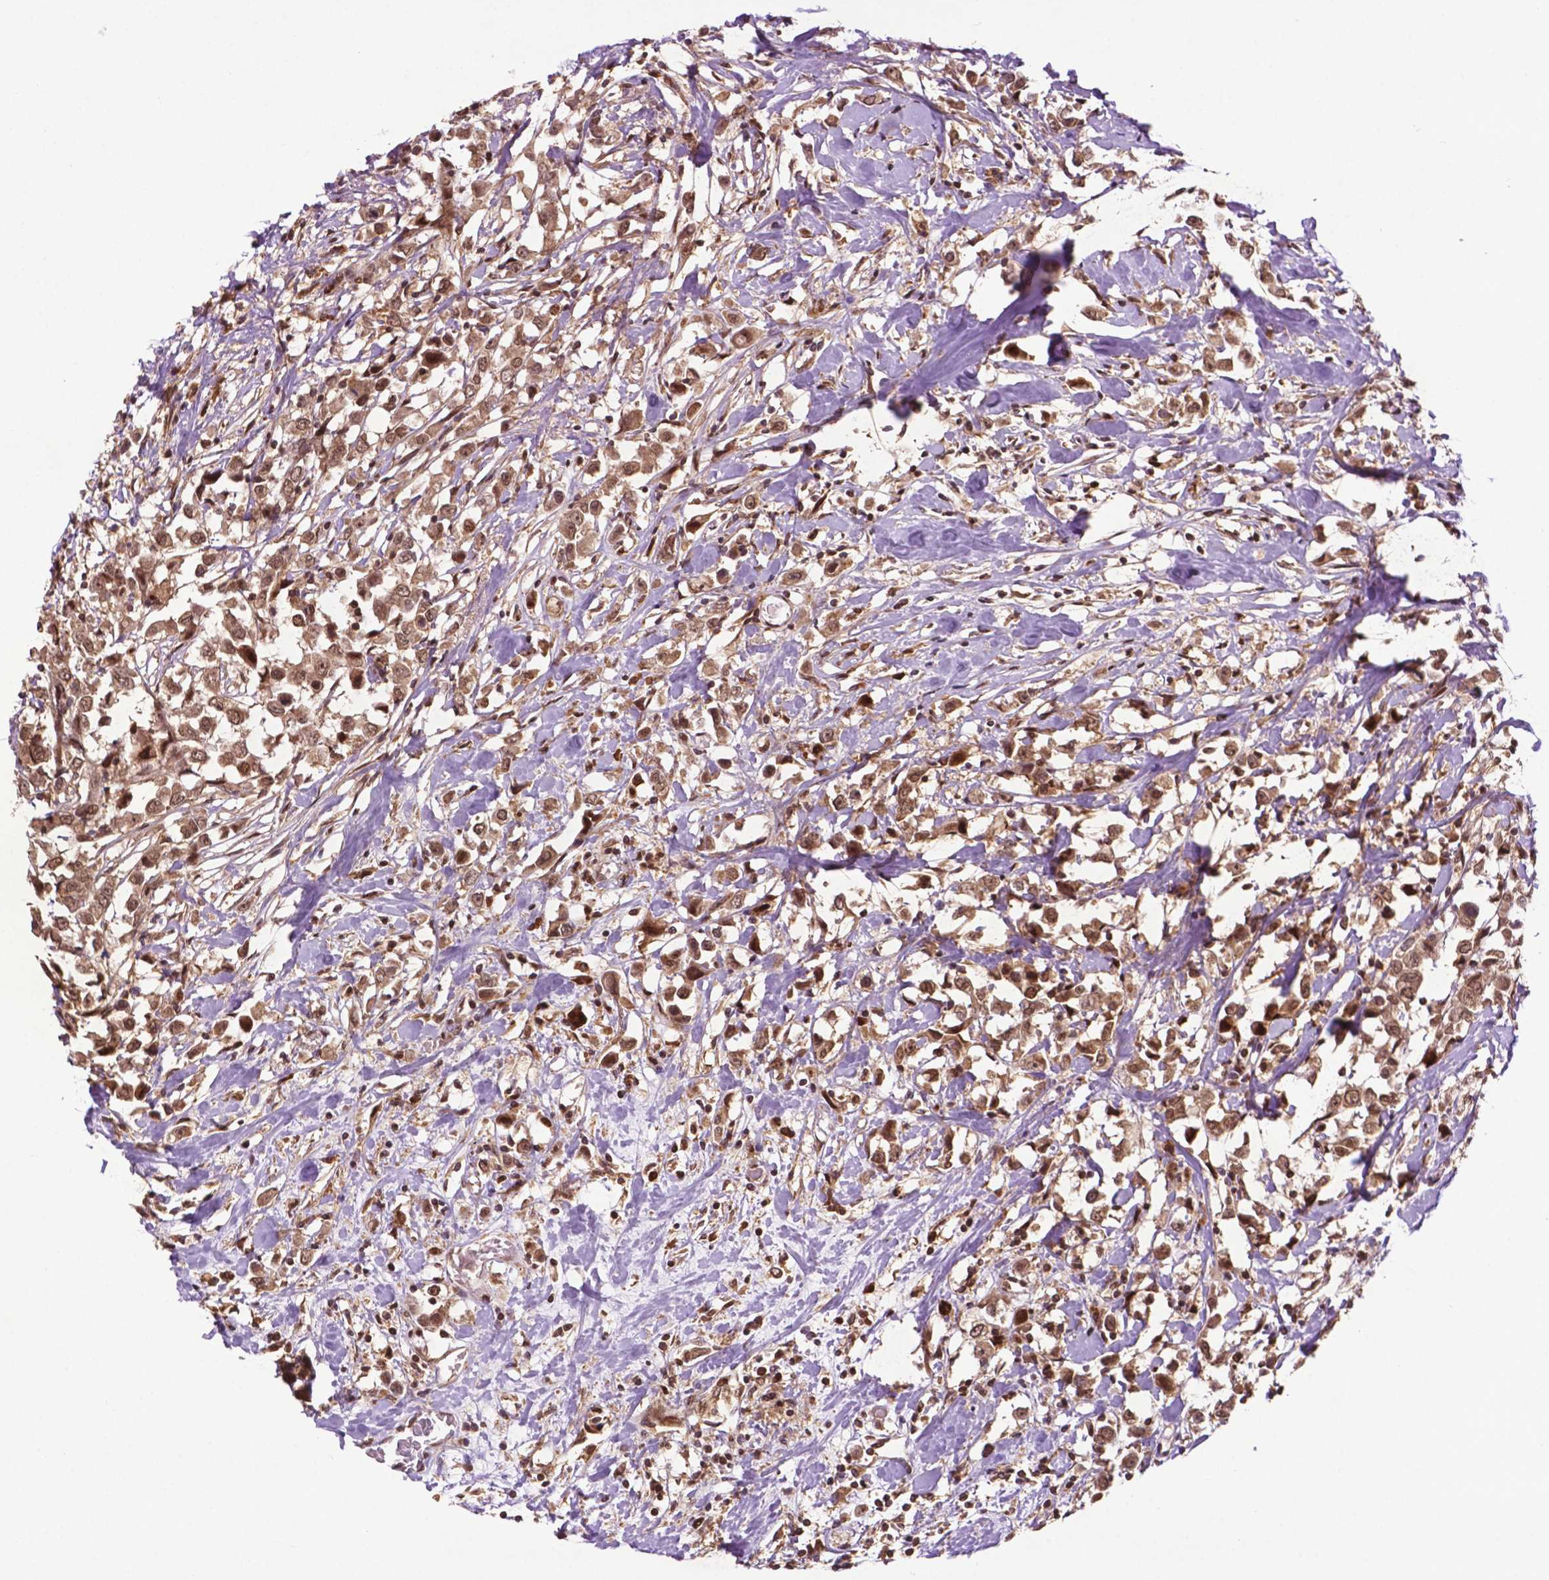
{"staining": {"intensity": "moderate", "quantity": ">75%", "location": "cytoplasmic/membranous,nuclear"}, "tissue": "breast cancer", "cell_type": "Tumor cells", "image_type": "cancer", "snomed": [{"axis": "morphology", "description": "Duct carcinoma"}, {"axis": "topography", "description": "Breast"}], "caption": "Human breast intraductal carcinoma stained for a protein (brown) shows moderate cytoplasmic/membranous and nuclear positive staining in about >75% of tumor cells.", "gene": "TMX2", "patient": {"sex": "female", "age": 61}}